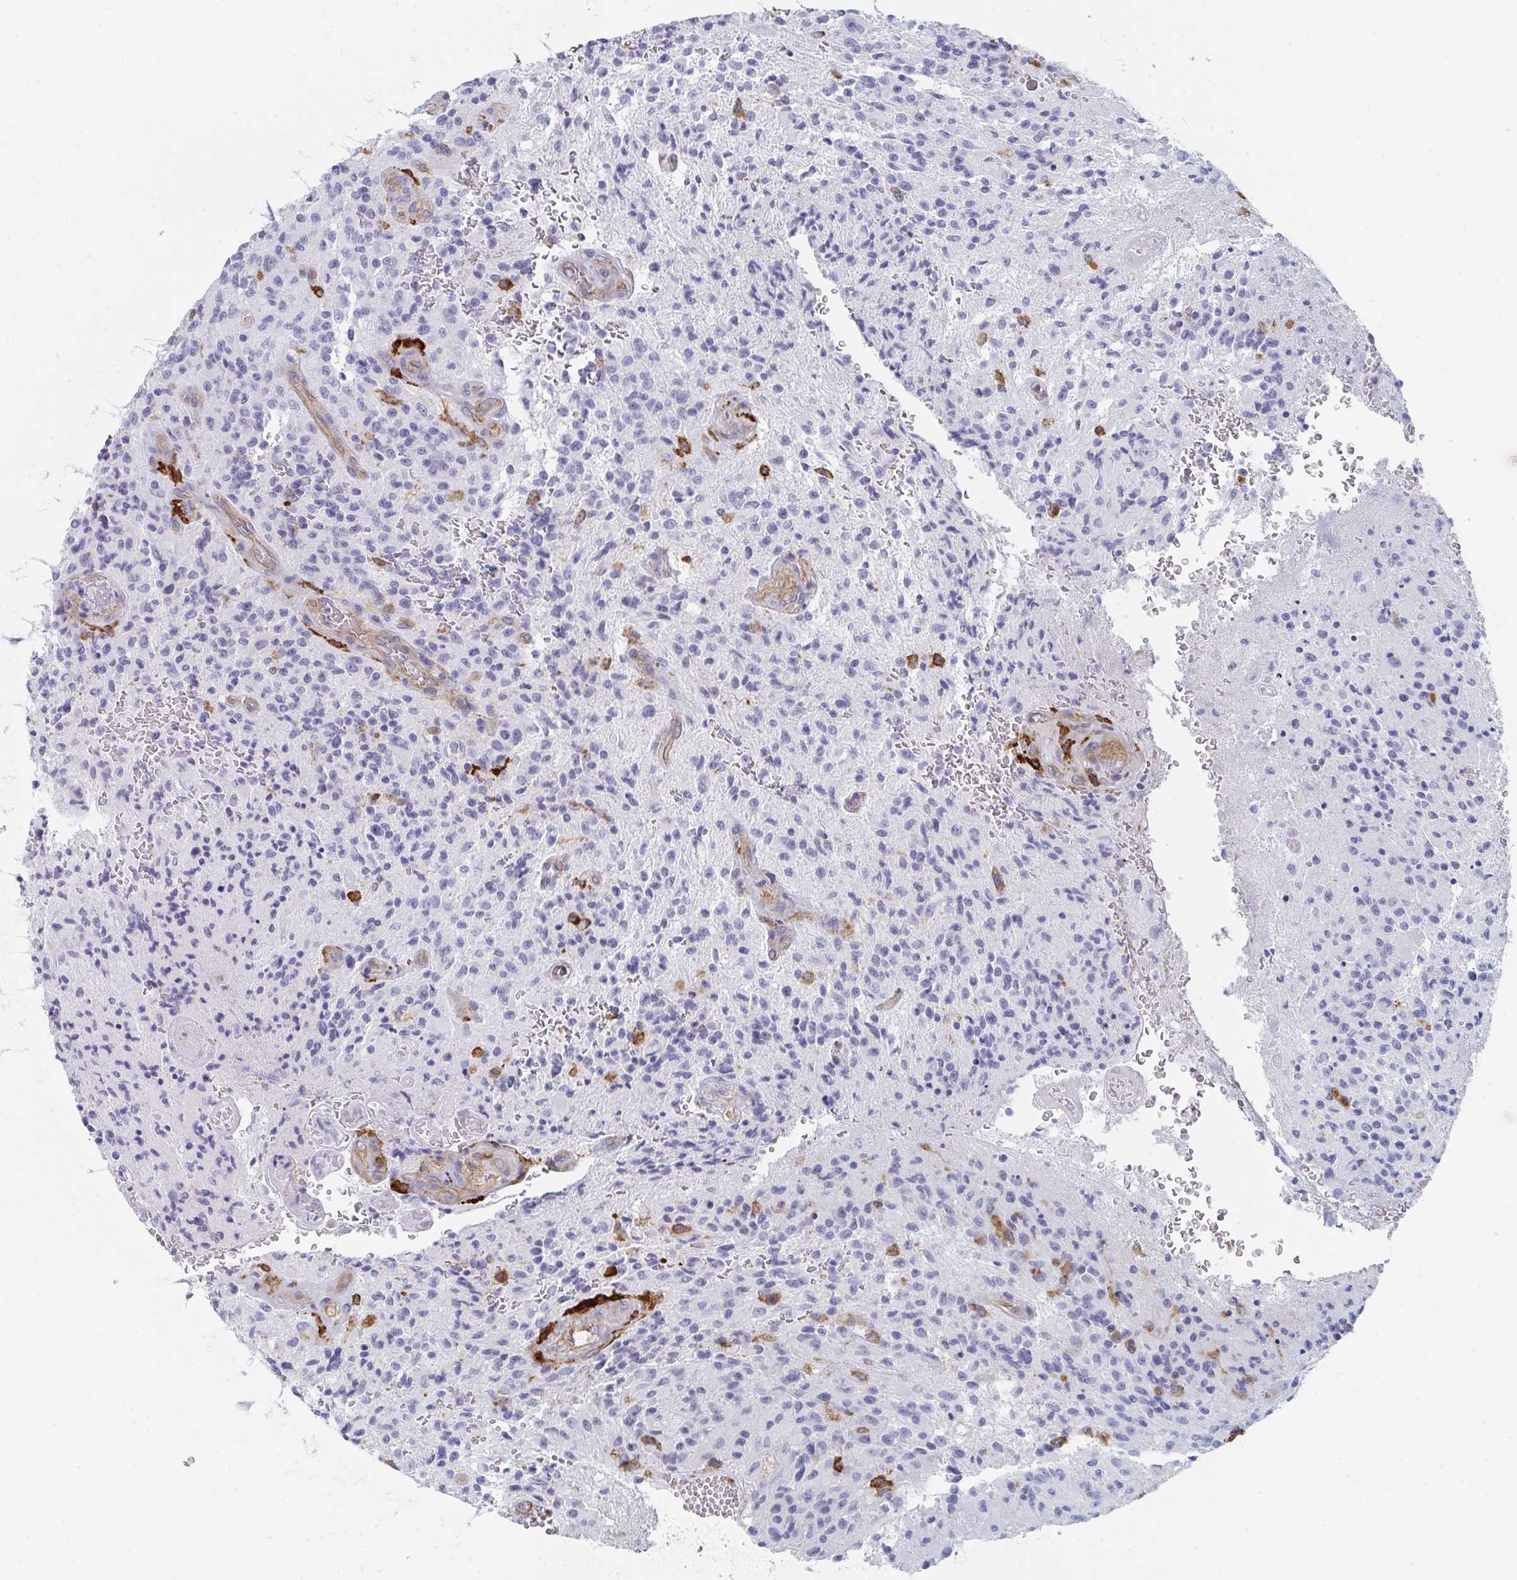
{"staining": {"intensity": "negative", "quantity": "none", "location": "none"}, "tissue": "glioma", "cell_type": "Tumor cells", "image_type": "cancer", "snomed": [{"axis": "morphology", "description": "Normal tissue, NOS"}, {"axis": "morphology", "description": "Glioma, malignant, High grade"}, {"axis": "topography", "description": "Cerebral cortex"}], "caption": "A micrograph of malignant high-grade glioma stained for a protein exhibits no brown staining in tumor cells. The staining is performed using DAB (3,3'-diaminobenzidine) brown chromogen with nuclei counter-stained in using hematoxylin.", "gene": "DAB2", "patient": {"sex": "male", "age": 56}}